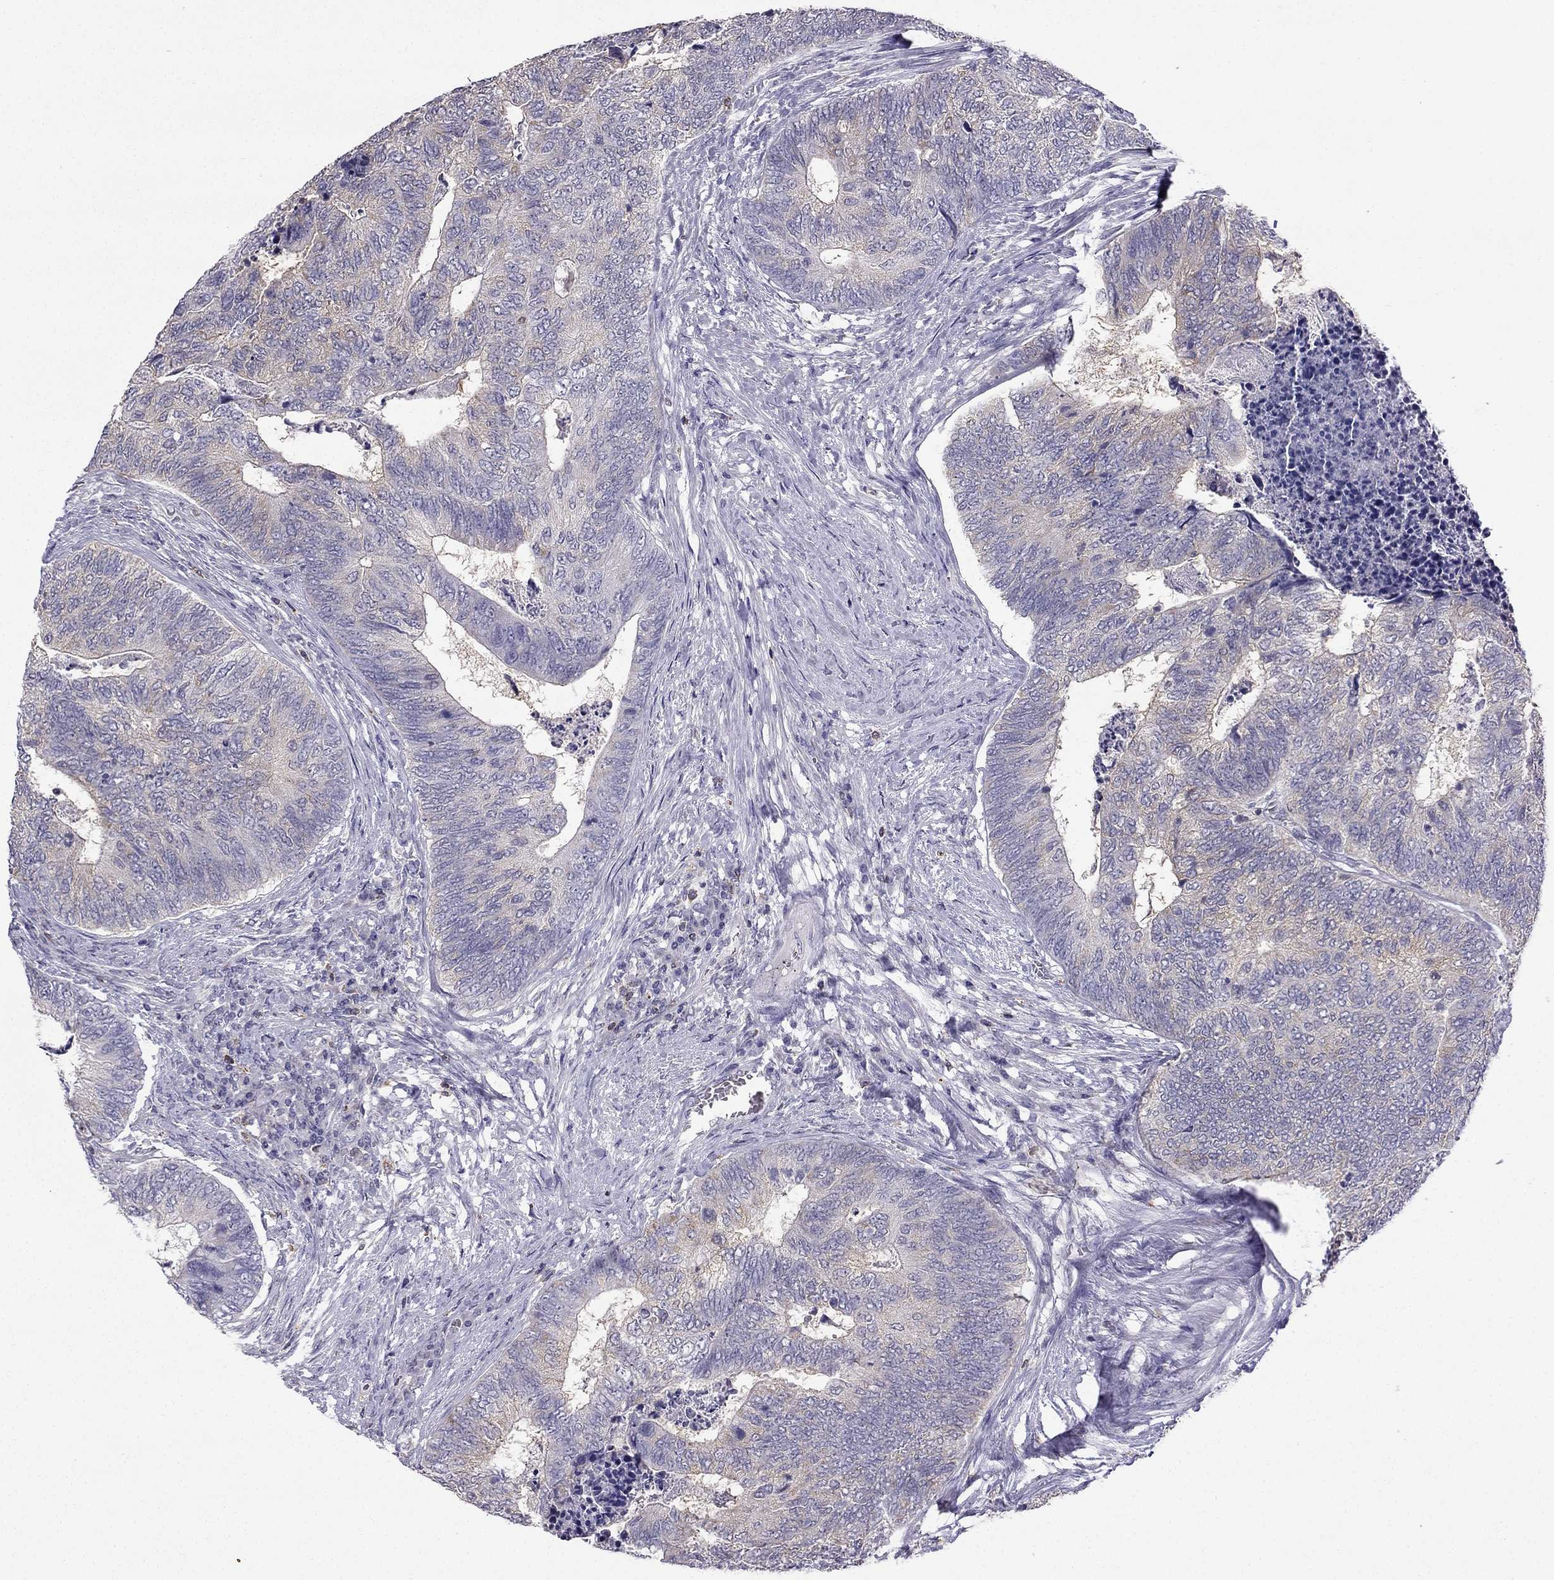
{"staining": {"intensity": "weak", "quantity": "<25%", "location": "cytoplasmic/membranous"}, "tissue": "colorectal cancer", "cell_type": "Tumor cells", "image_type": "cancer", "snomed": [{"axis": "morphology", "description": "Adenocarcinoma, NOS"}, {"axis": "topography", "description": "Colon"}], "caption": "Adenocarcinoma (colorectal) was stained to show a protein in brown. There is no significant expression in tumor cells.", "gene": "CCK", "patient": {"sex": "female", "age": 67}}